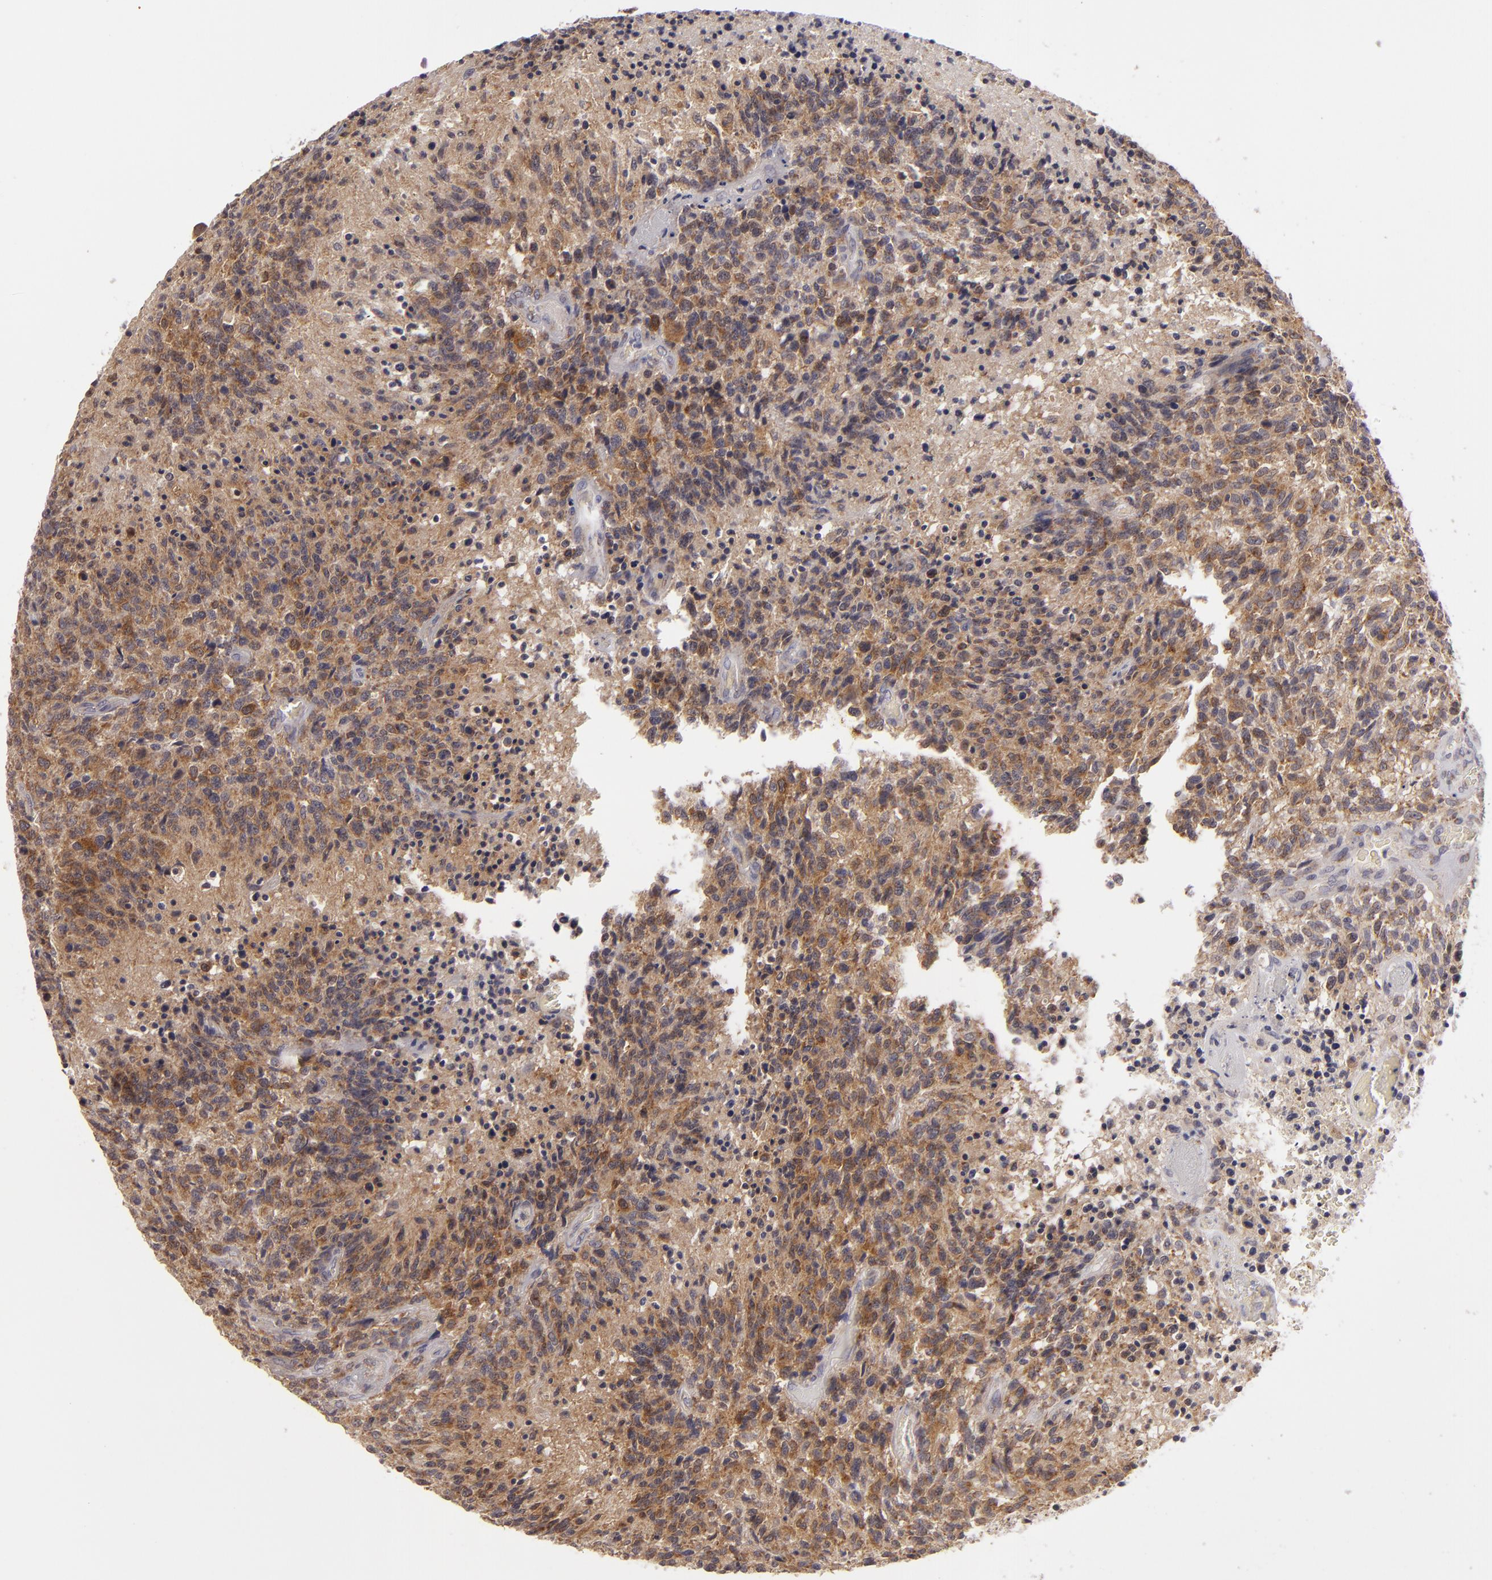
{"staining": {"intensity": "moderate", "quantity": ">75%", "location": "cytoplasmic/membranous"}, "tissue": "glioma", "cell_type": "Tumor cells", "image_type": "cancer", "snomed": [{"axis": "morphology", "description": "Glioma, malignant, High grade"}, {"axis": "topography", "description": "Brain"}], "caption": "Malignant high-grade glioma tissue shows moderate cytoplasmic/membranous positivity in about >75% of tumor cells, visualized by immunohistochemistry.", "gene": "SH2D4A", "patient": {"sex": "male", "age": 36}}